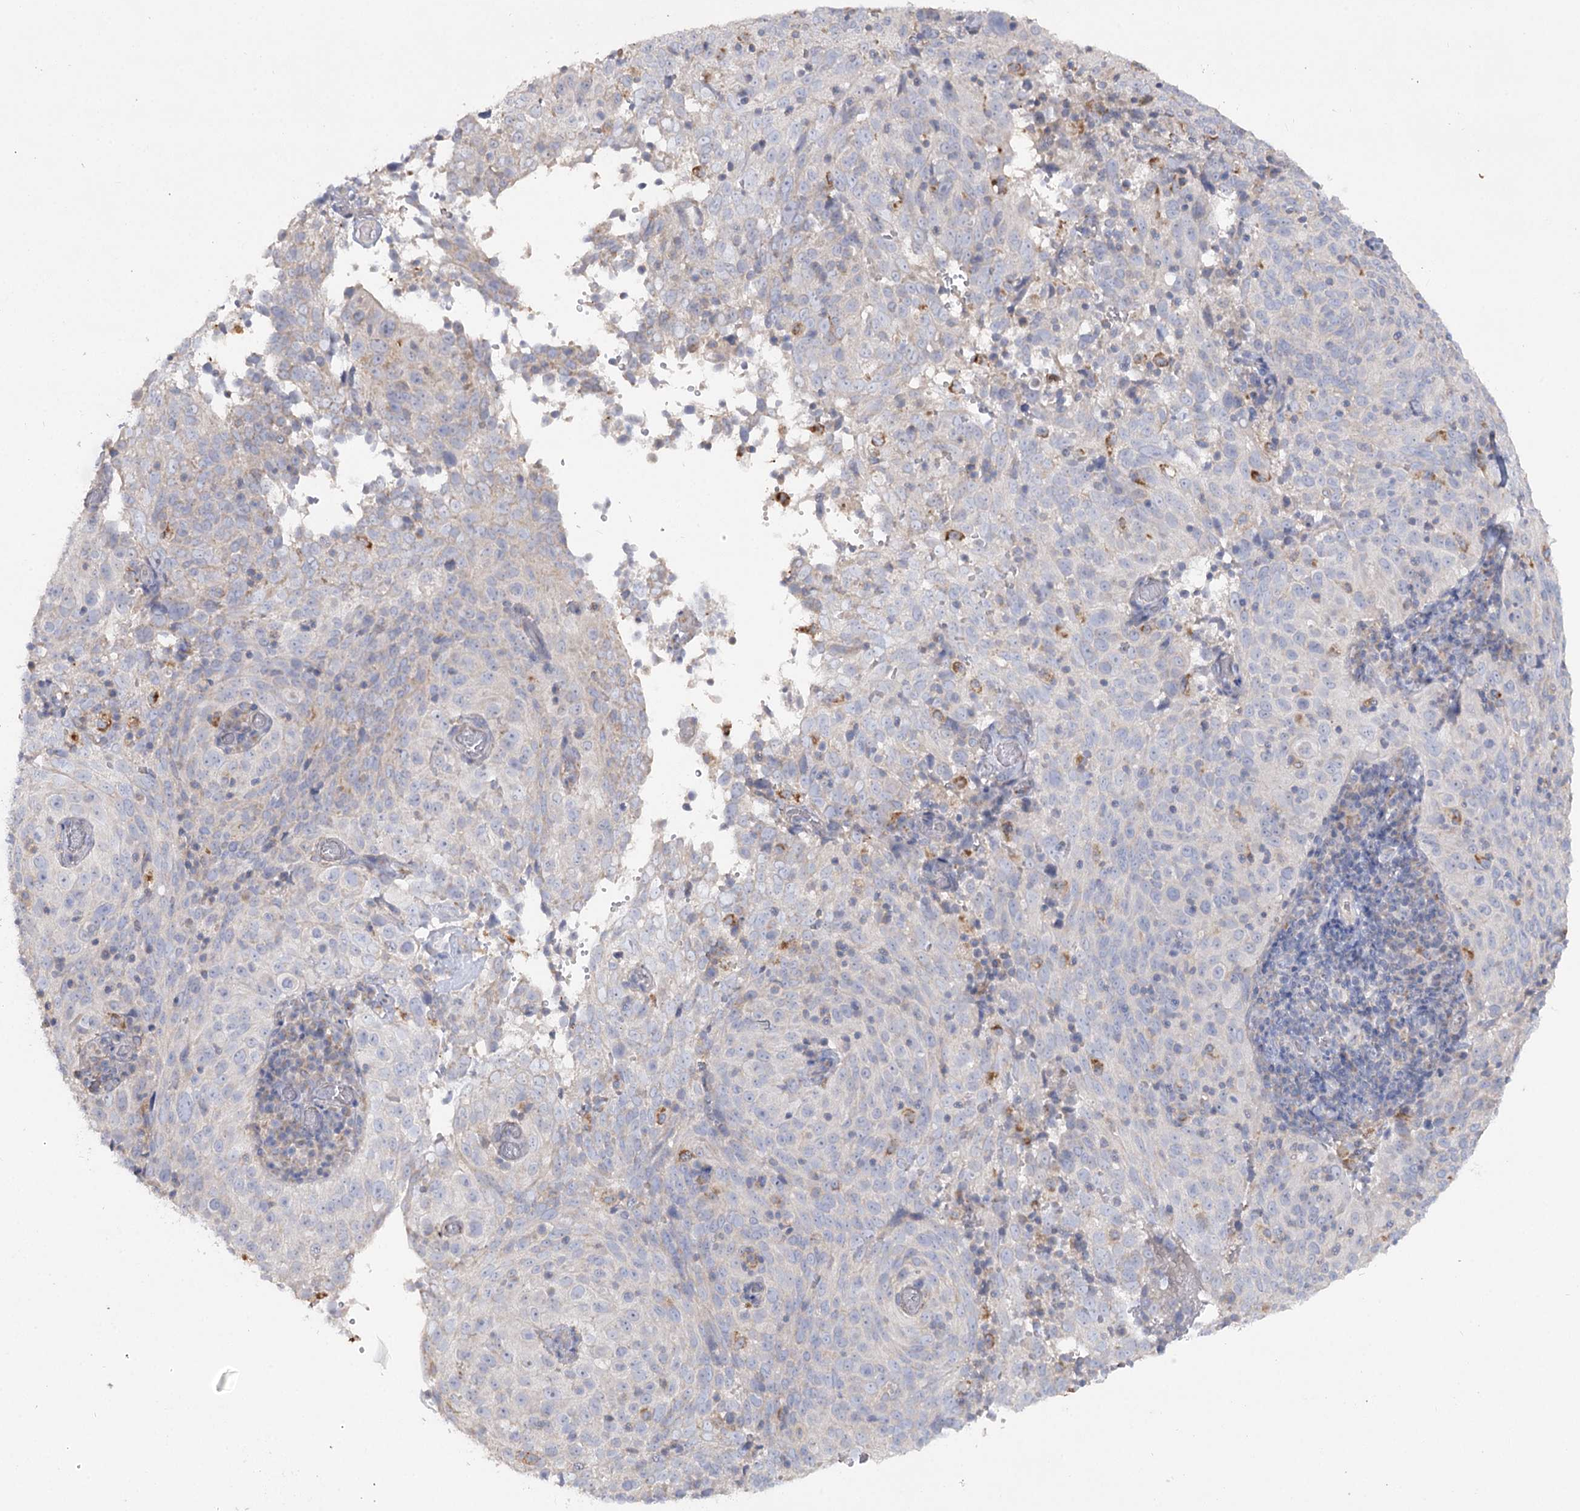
{"staining": {"intensity": "negative", "quantity": "none", "location": "none"}, "tissue": "cervical cancer", "cell_type": "Tumor cells", "image_type": "cancer", "snomed": [{"axis": "morphology", "description": "Squamous cell carcinoma, NOS"}, {"axis": "topography", "description": "Cervix"}], "caption": "The micrograph reveals no significant expression in tumor cells of cervical cancer.", "gene": "TMEM187", "patient": {"sex": "female", "age": 31}}